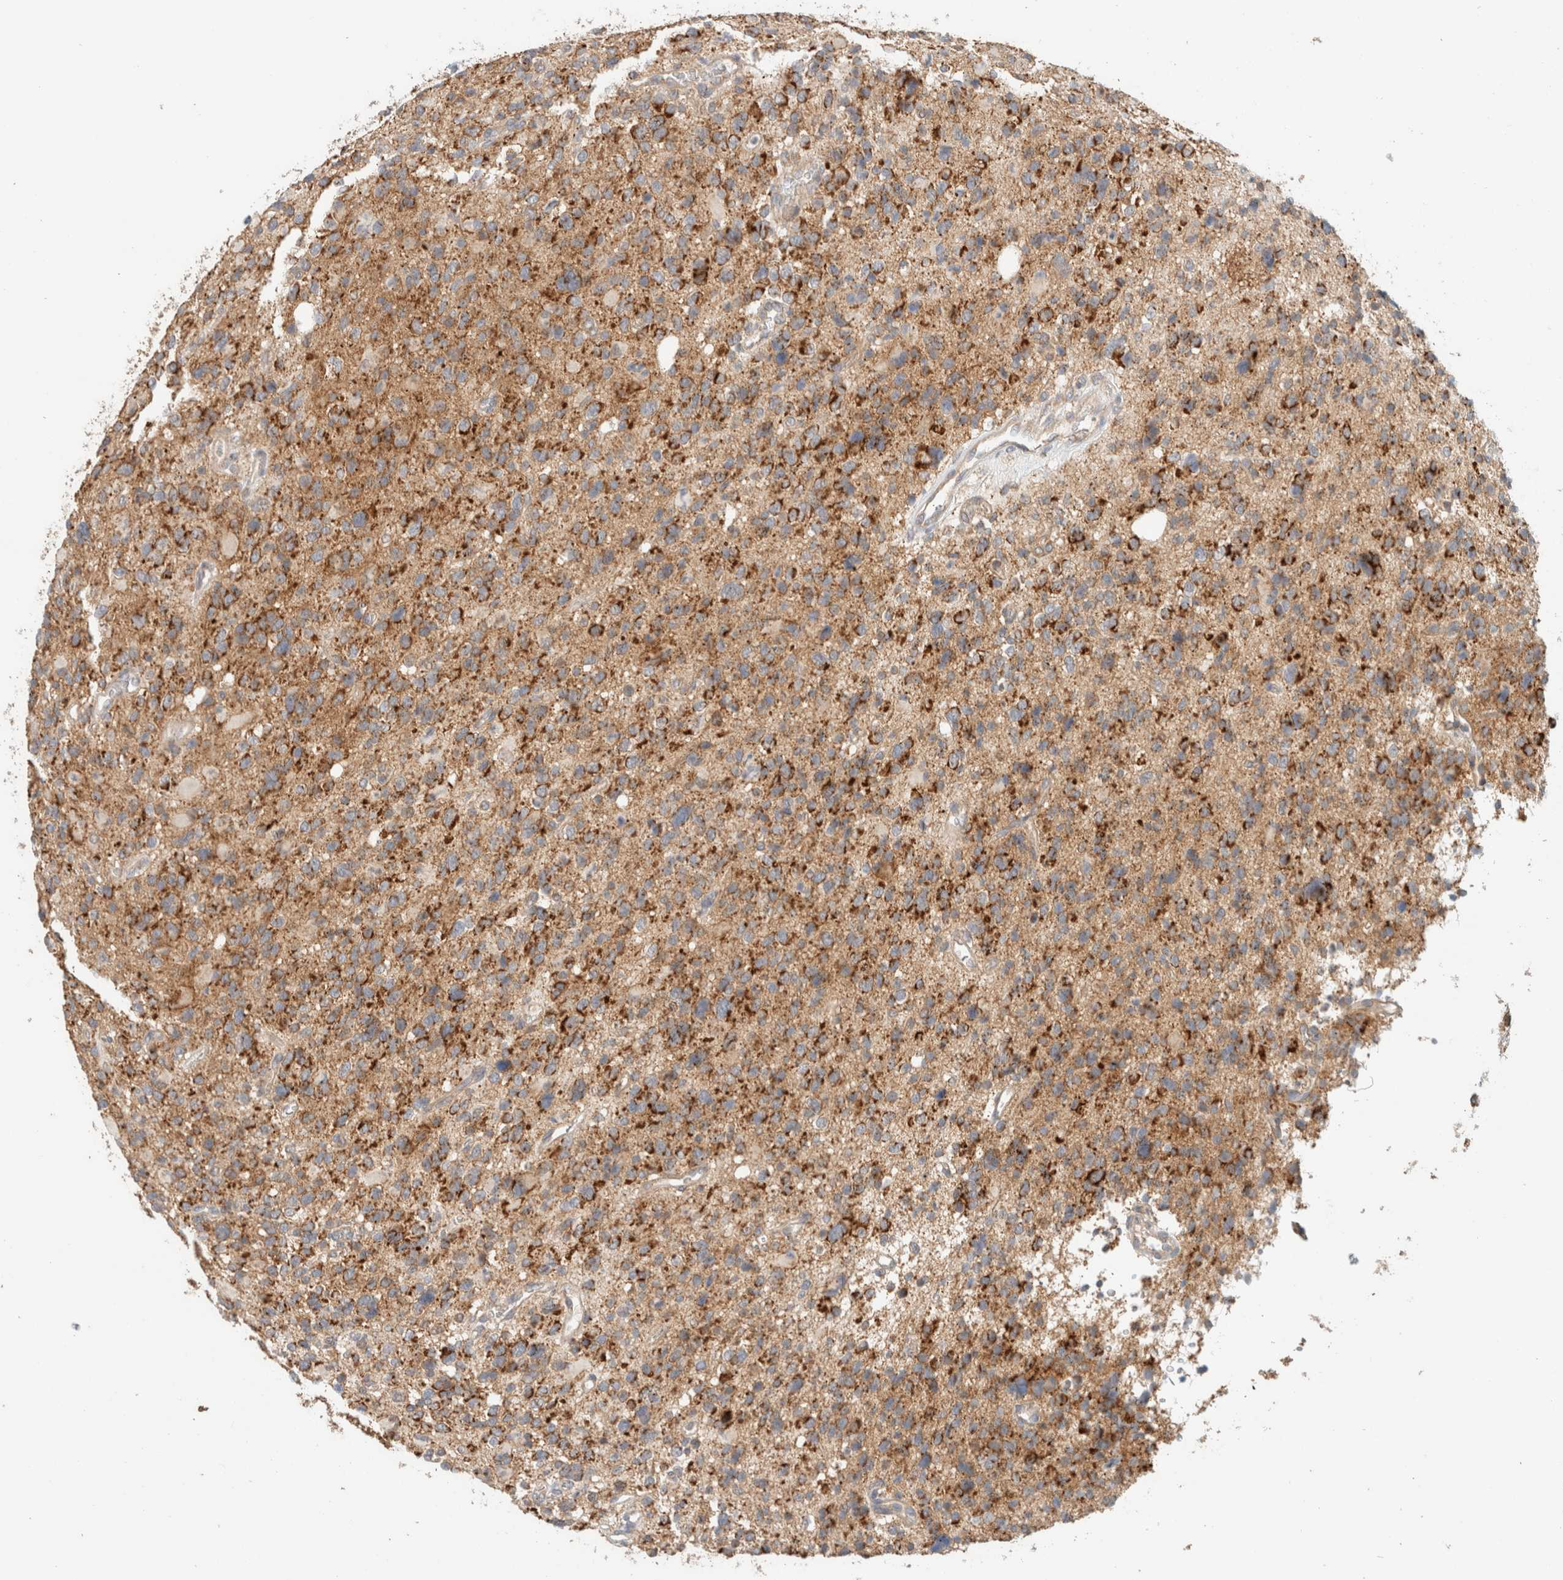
{"staining": {"intensity": "strong", "quantity": ">75%", "location": "cytoplasmic/membranous"}, "tissue": "glioma", "cell_type": "Tumor cells", "image_type": "cancer", "snomed": [{"axis": "morphology", "description": "Glioma, malignant, High grade"}, {"axis": "topography", "description": "Brain"}], "caption": "Glioma stained with a brown dye shows strong cytoplasmic/membranous positive staining in about >75% of tumor cells.", "gene": "MRM3", "patient": {"sex": "male", "age": 48}}